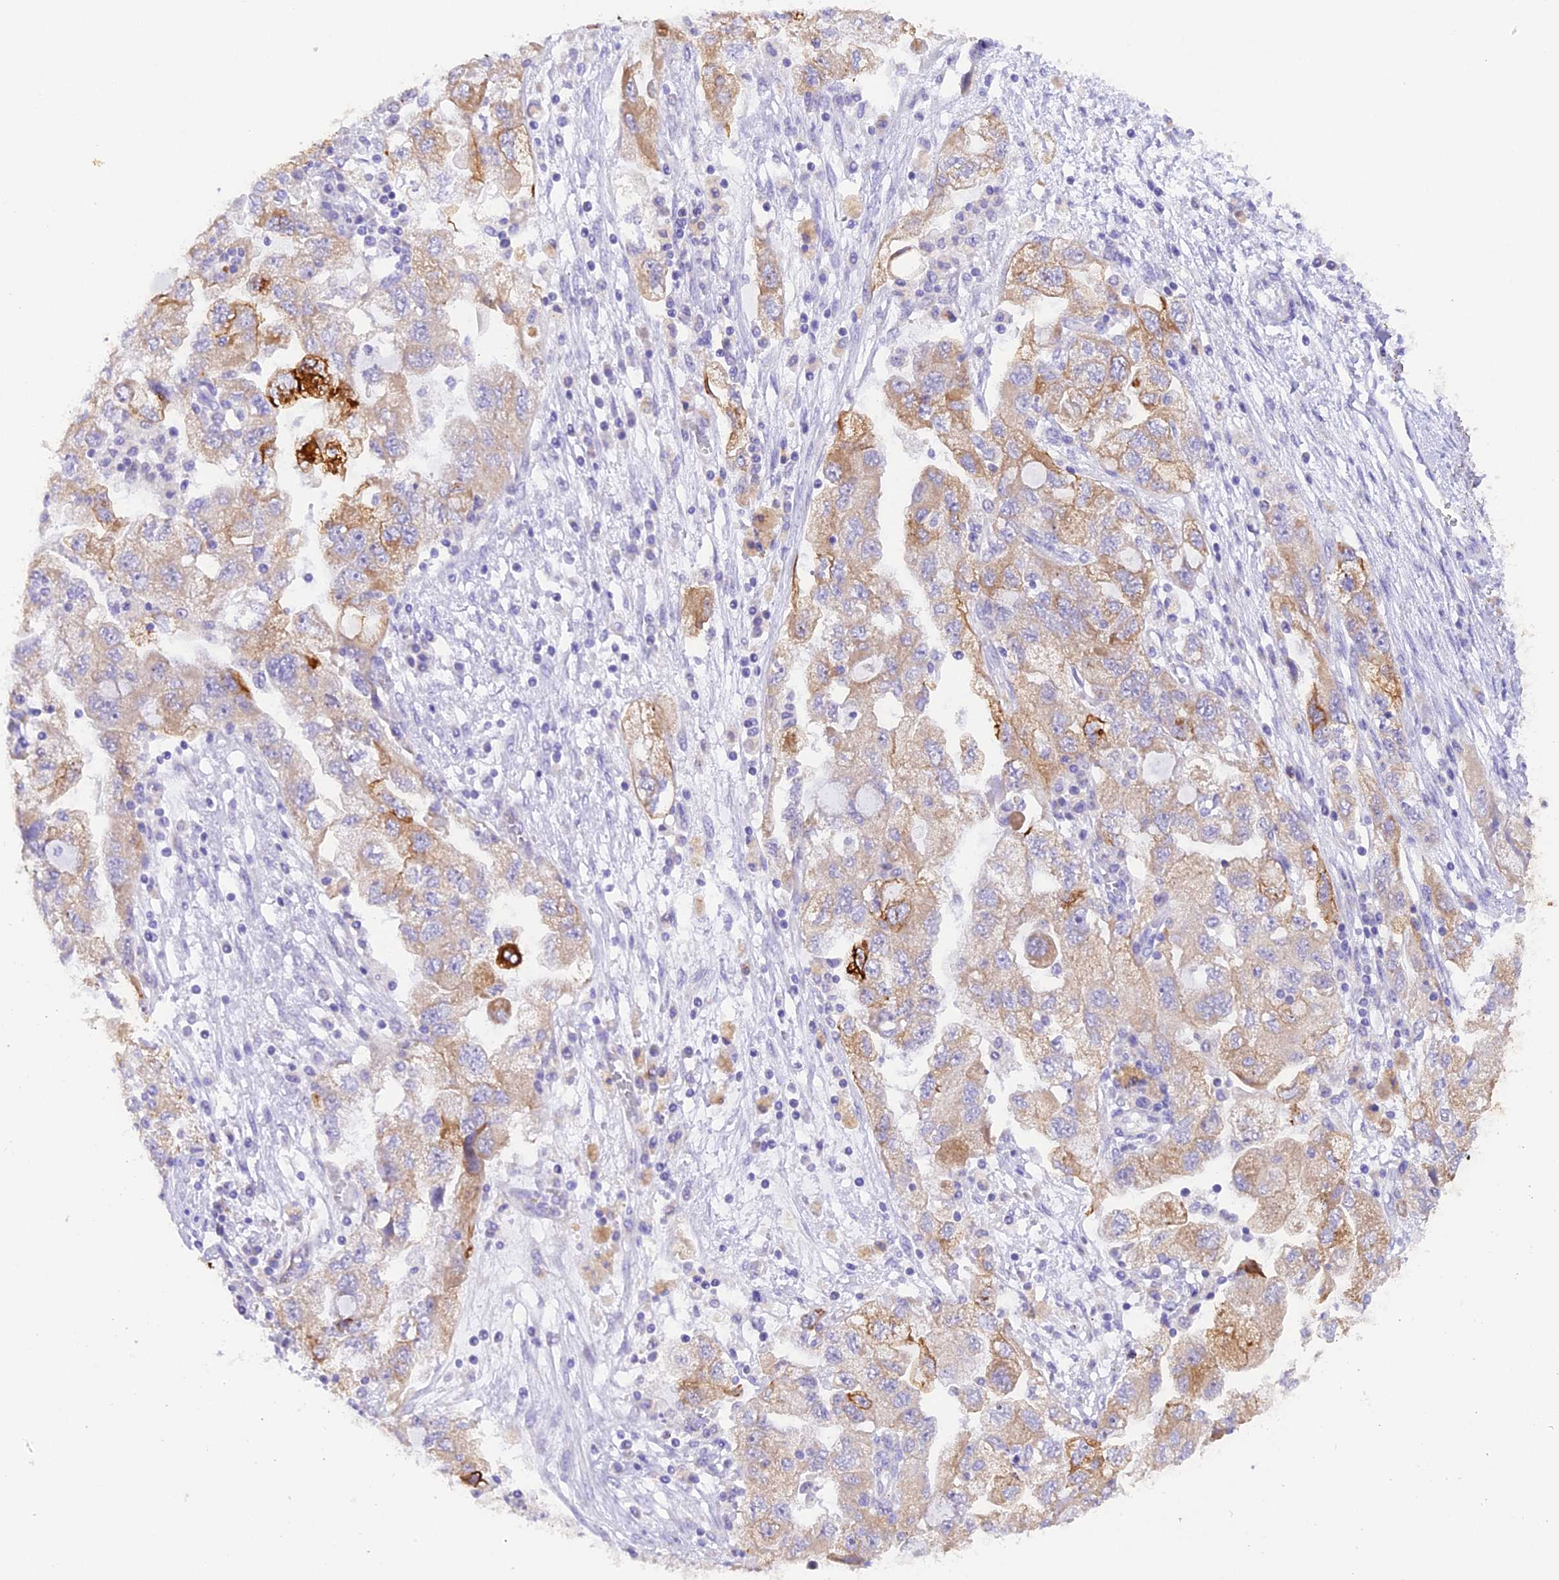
{"staining": {"intensity": "moderate", "quantity": "<25%", "location": "cytoplasmic/membranous"}, "tissue": "ovarian cancer", "cell_type": "Tumor cells", "image_type": "cancer", "snomed": [{"axis": "morphology", "description": "Carcinoma, NOS"}, {"axis": "morphology", "description": "Cystadenocarcinoma, serous, NOS"}, {"axis": "topography", "description": "Ovary"}], "caption": "Ovarian cancer (carcinoma) stained for a protein (brown) shows moderate cytoplasmic/membranous positive positivity in approximately <25% of tumor cells.", "gene": "PKIA", "patient": {"sex": "female", "age": 69}}